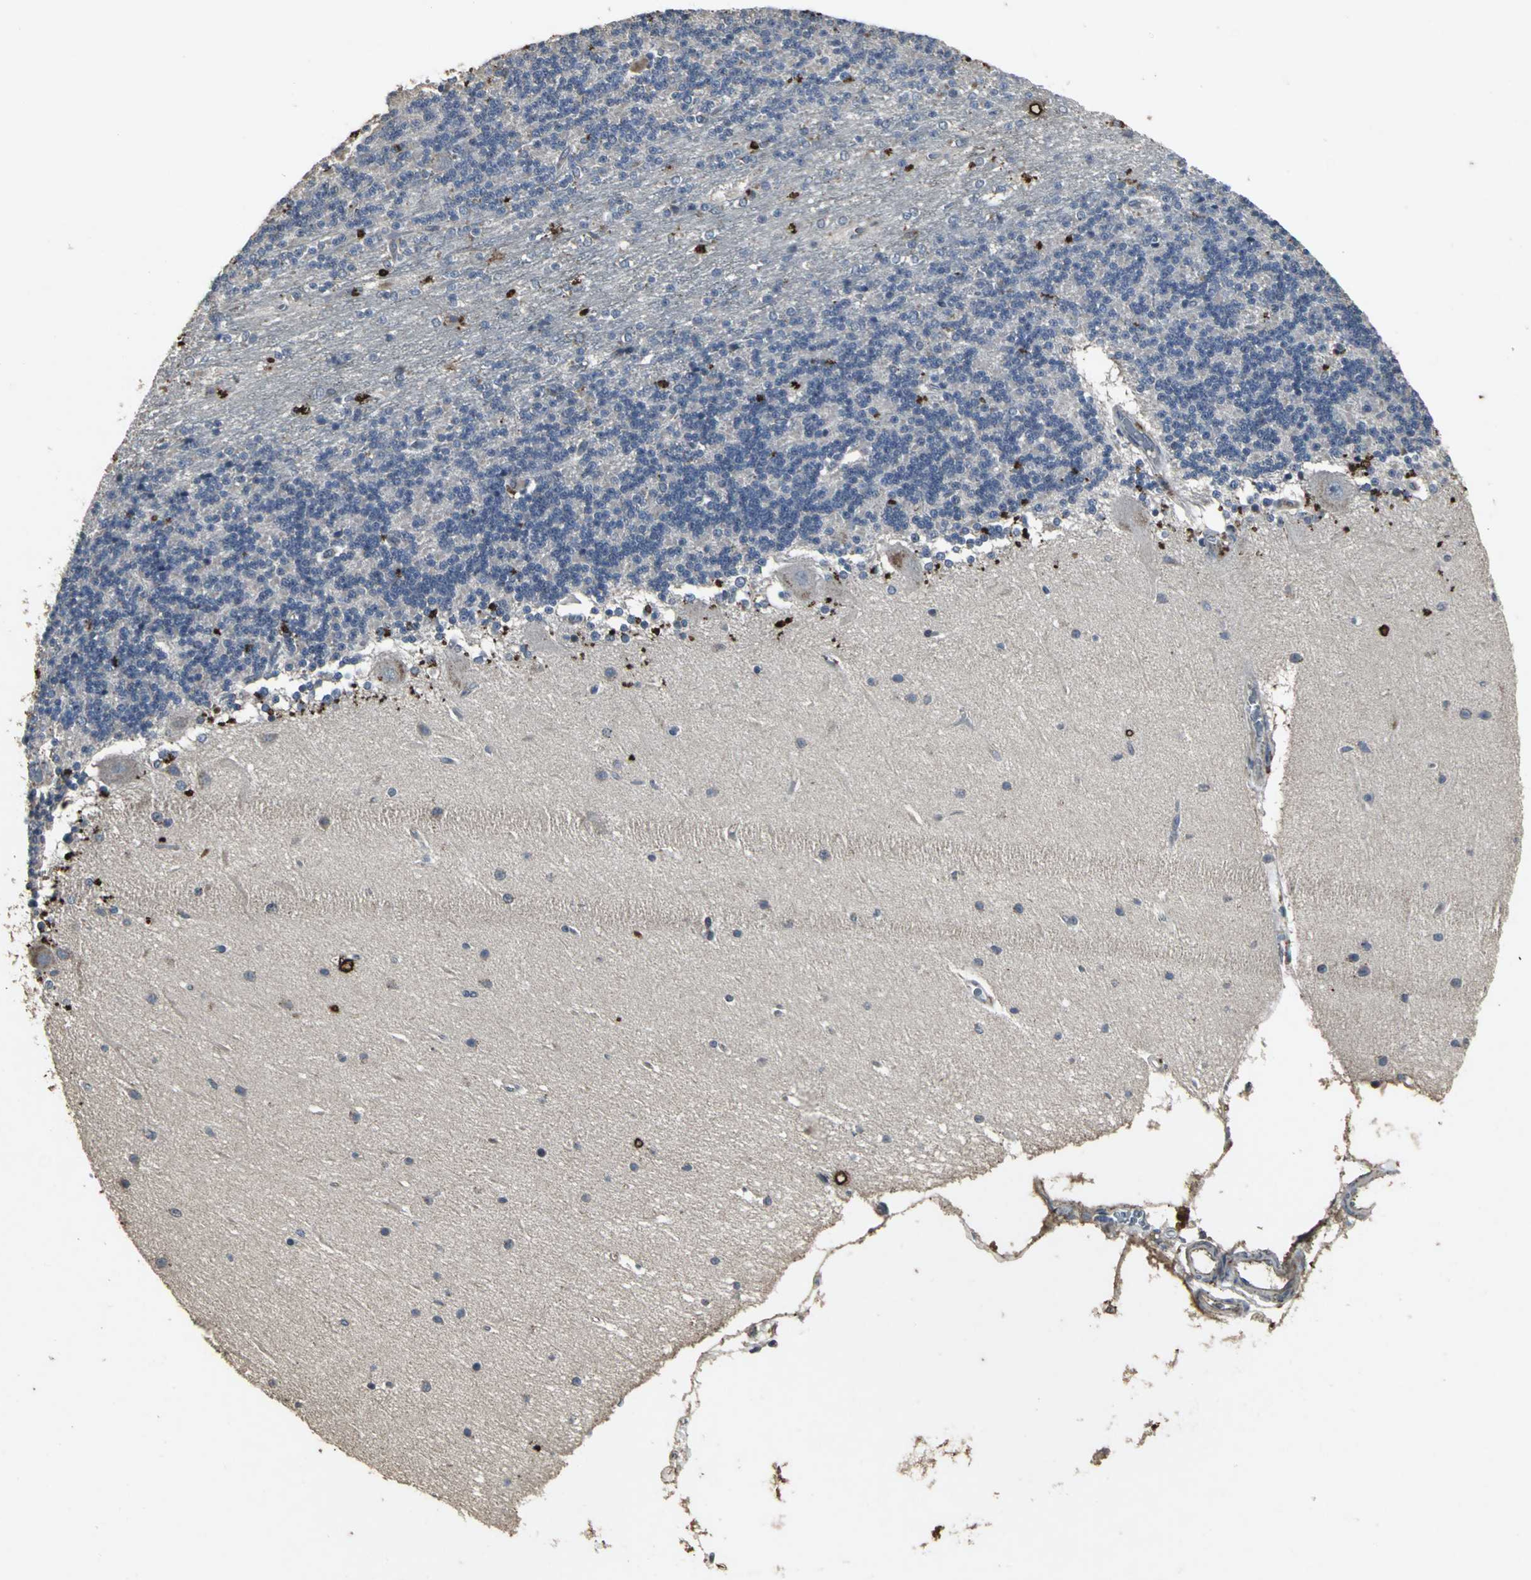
{"staining": {"intensity": "weak", "quantity": "25%-75%", "location": "cytoplasmic/membranous"}, "tissue": "cerebellum", "cell_type": "Cells in granular layer", "image_type": "normal", "snomed": [{"axis": "morphology", "description": "Normal tissue, NOS"}, {"axis": "topography", "description": "Cerebellum"}], "caption": "Cerebellum stained with IHC shows weak cytoplasmic/membranous positivity in approximately 25%-75% of cells in granular layer.", "gene": "CCR9", "patient": {"sex": "female", "age": 54}}